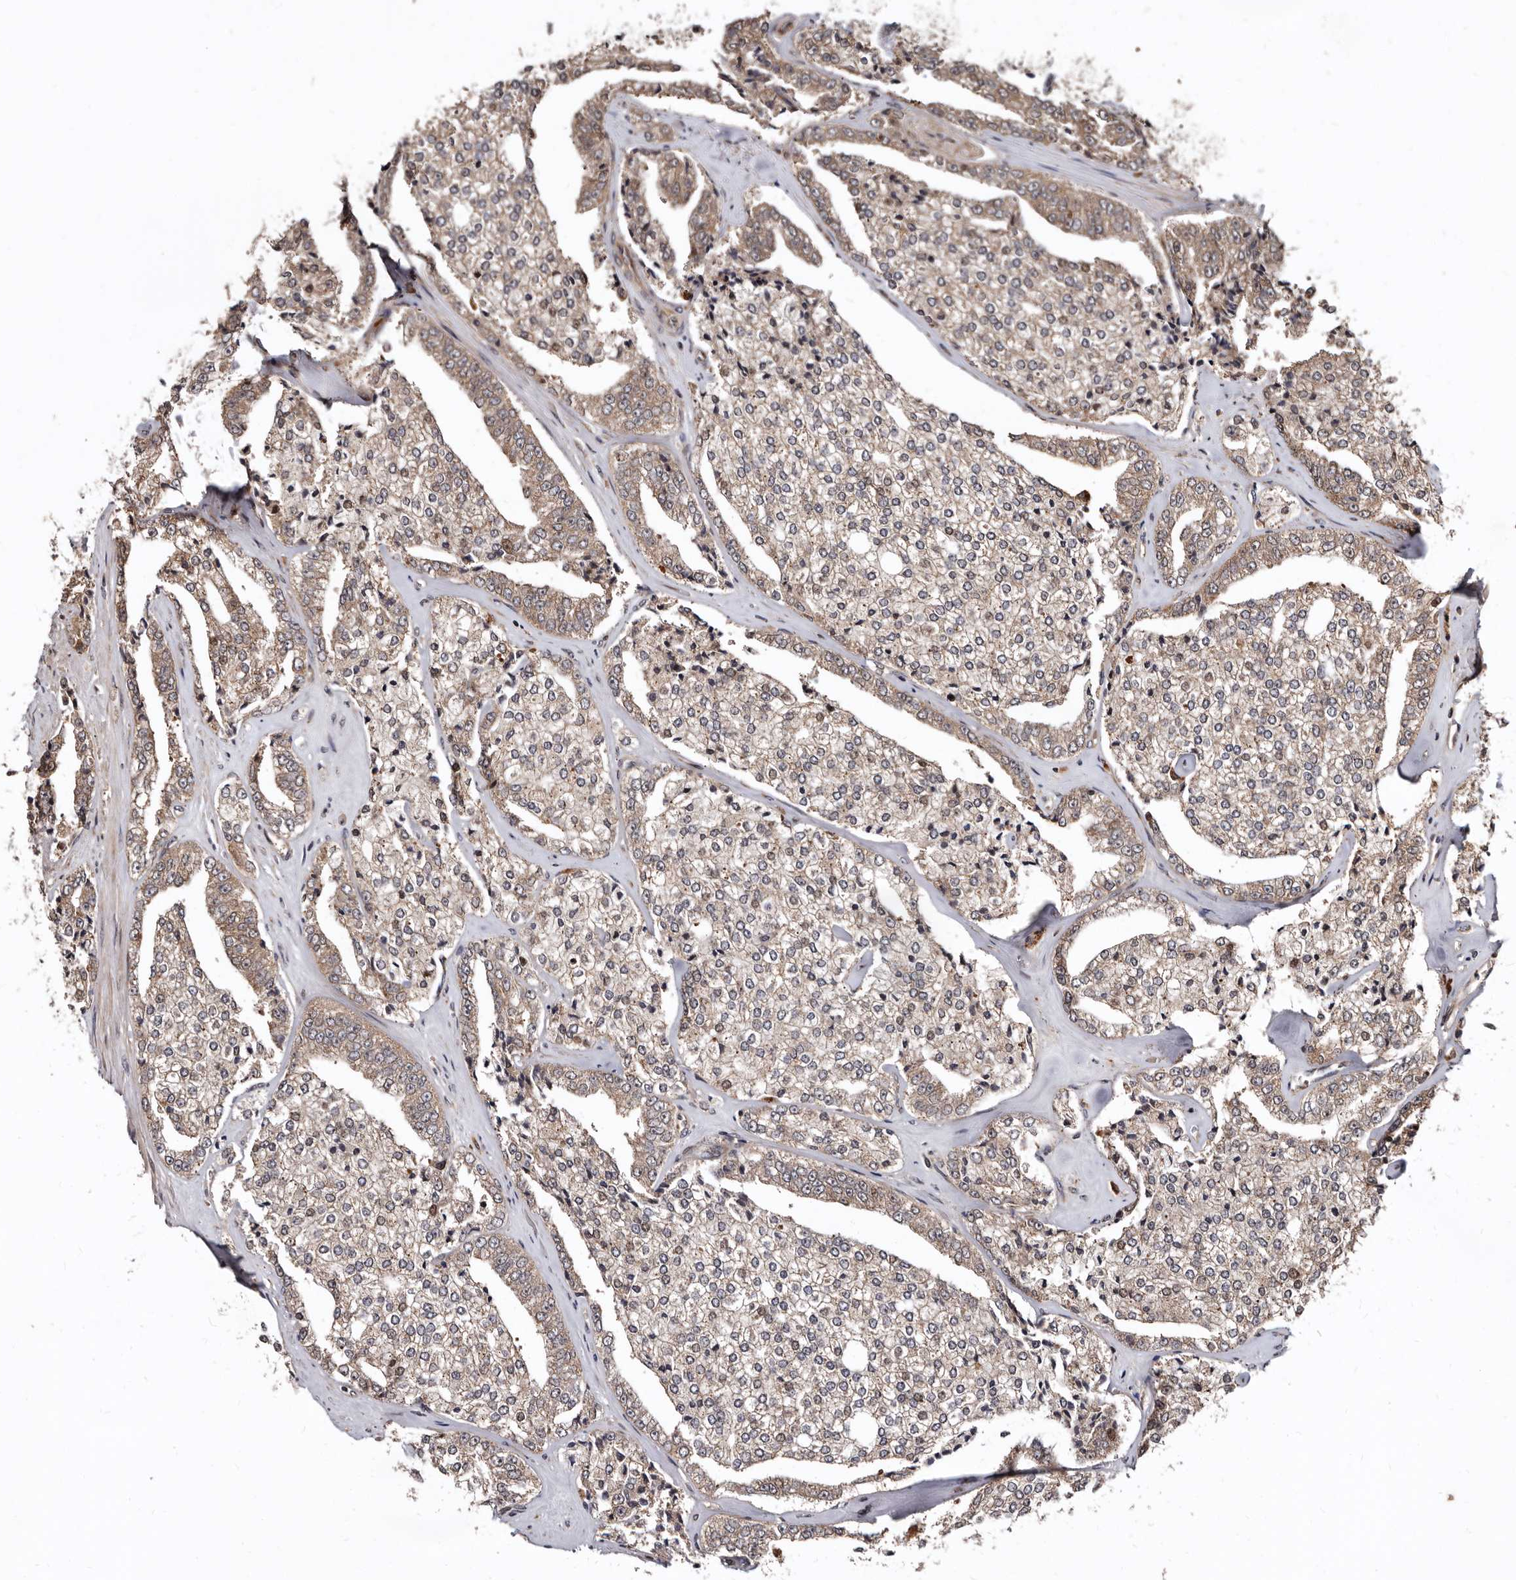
{"staining": {"intensity": "weak", "quantity": "25%-75%", "location": "cytoplasmic/membranous"}, "tissue": "prostate cancer", "cell_type": "Tumor cells", "image_type": "cancer", "snomed": [{"axis": "morphology", "description": "Adenocarcinoma, High grade"}, {"axis": "topography", "description": "Prostate"}], "caption": "Protein staining exhibits weak cytoplasmic/membranous expression in about 25%-75% of tumor cells in prostate high-grade adenocarcinoma.", "gene": "WEE2", "patient": {"sex": "male", "age": 71}}